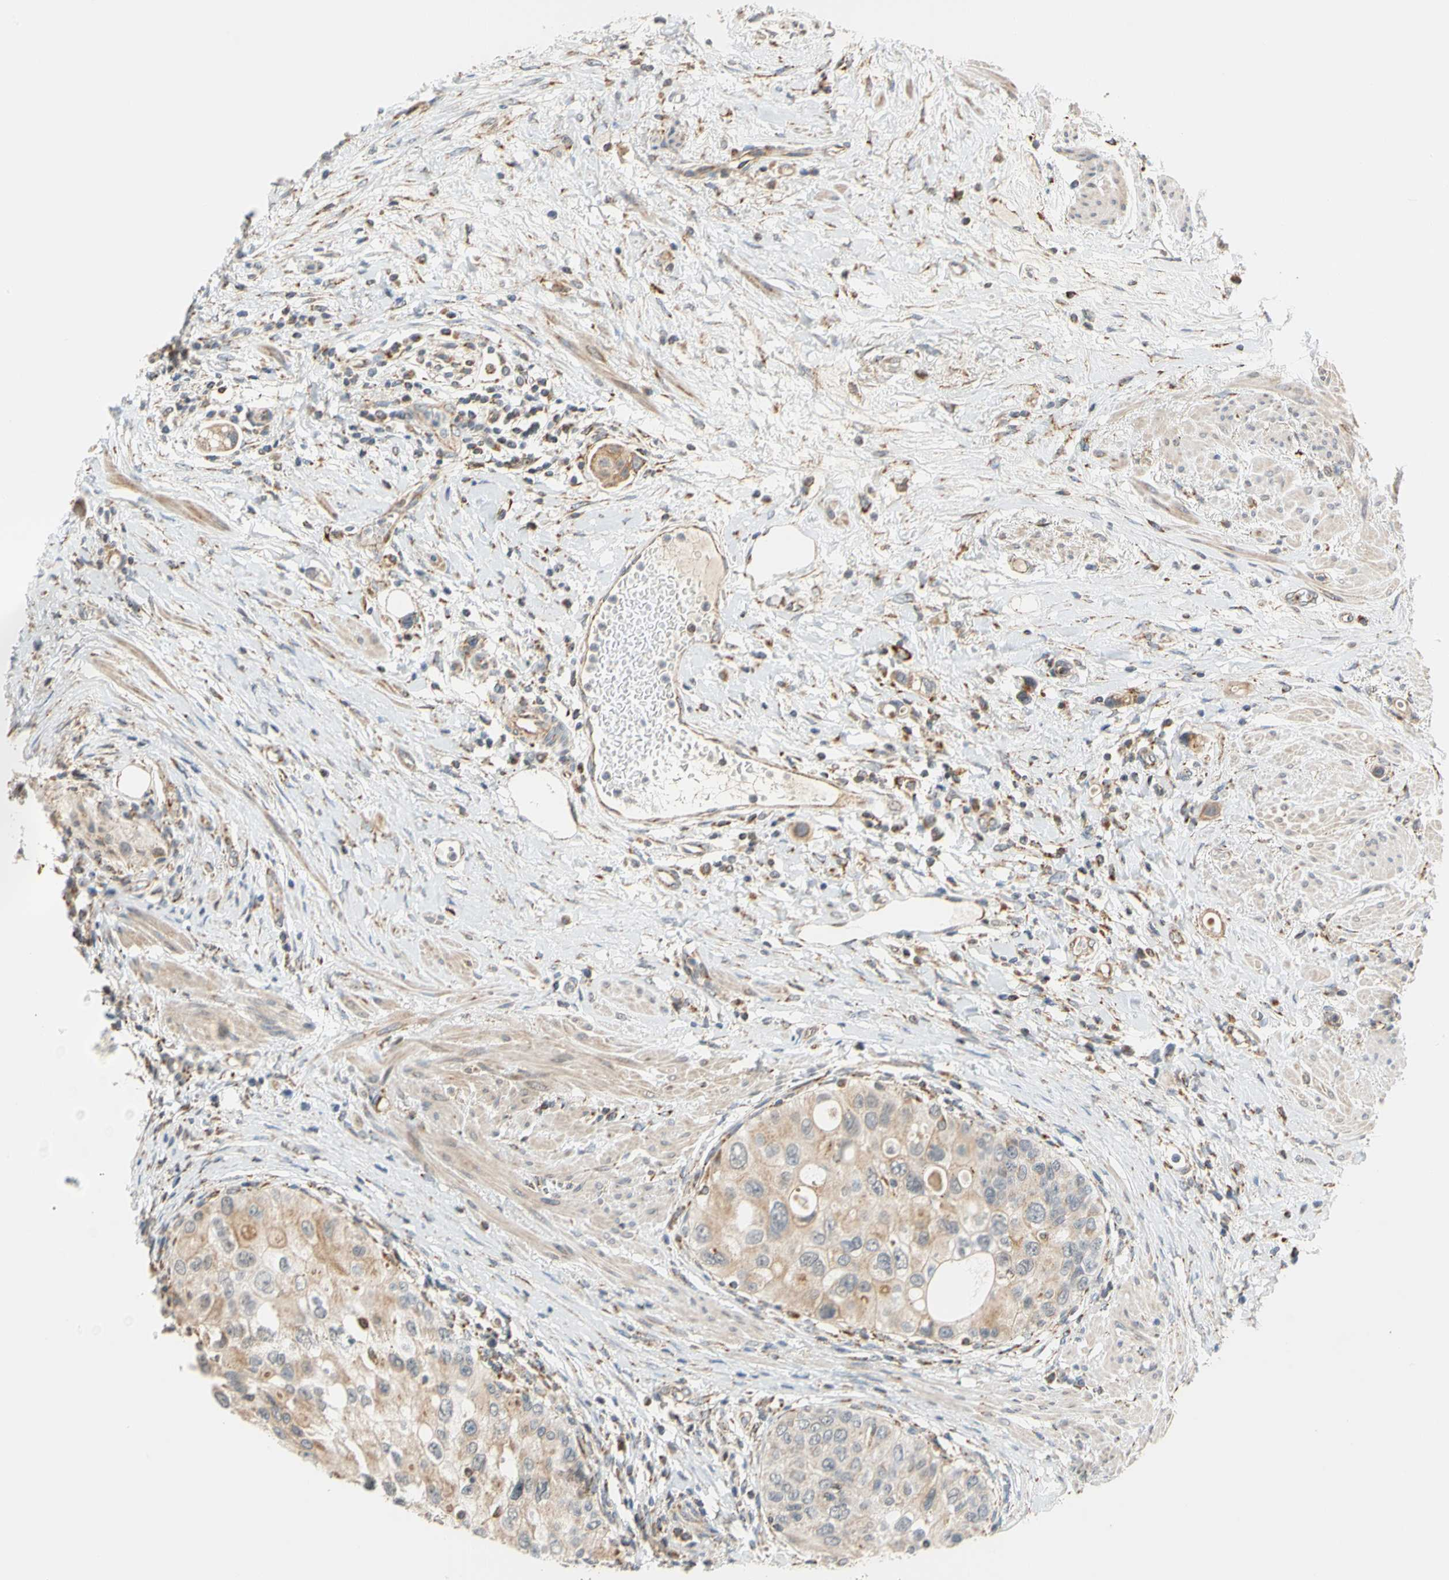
{"staining": {"intensity": "weak", "quantity": ">75%", "location": "cytoplasmic/membranous"}, "tissue": "urothelial cancer", "cell_type": "Tumor cells", "image_type": "cancer", "snomed": [{"axis": "morphology", "description": "Urothelial carcinoma, High grade"}, {"axis": "topography", "description": "Urinary bladder"}], "caption": "High-grade urothelial carcinoma stained for a protein exhibits weak cytoplasmic/membranous positivity in tumor cells.", "gene": "SFXN3", "patient": {"sex": "female", "age": 56}}